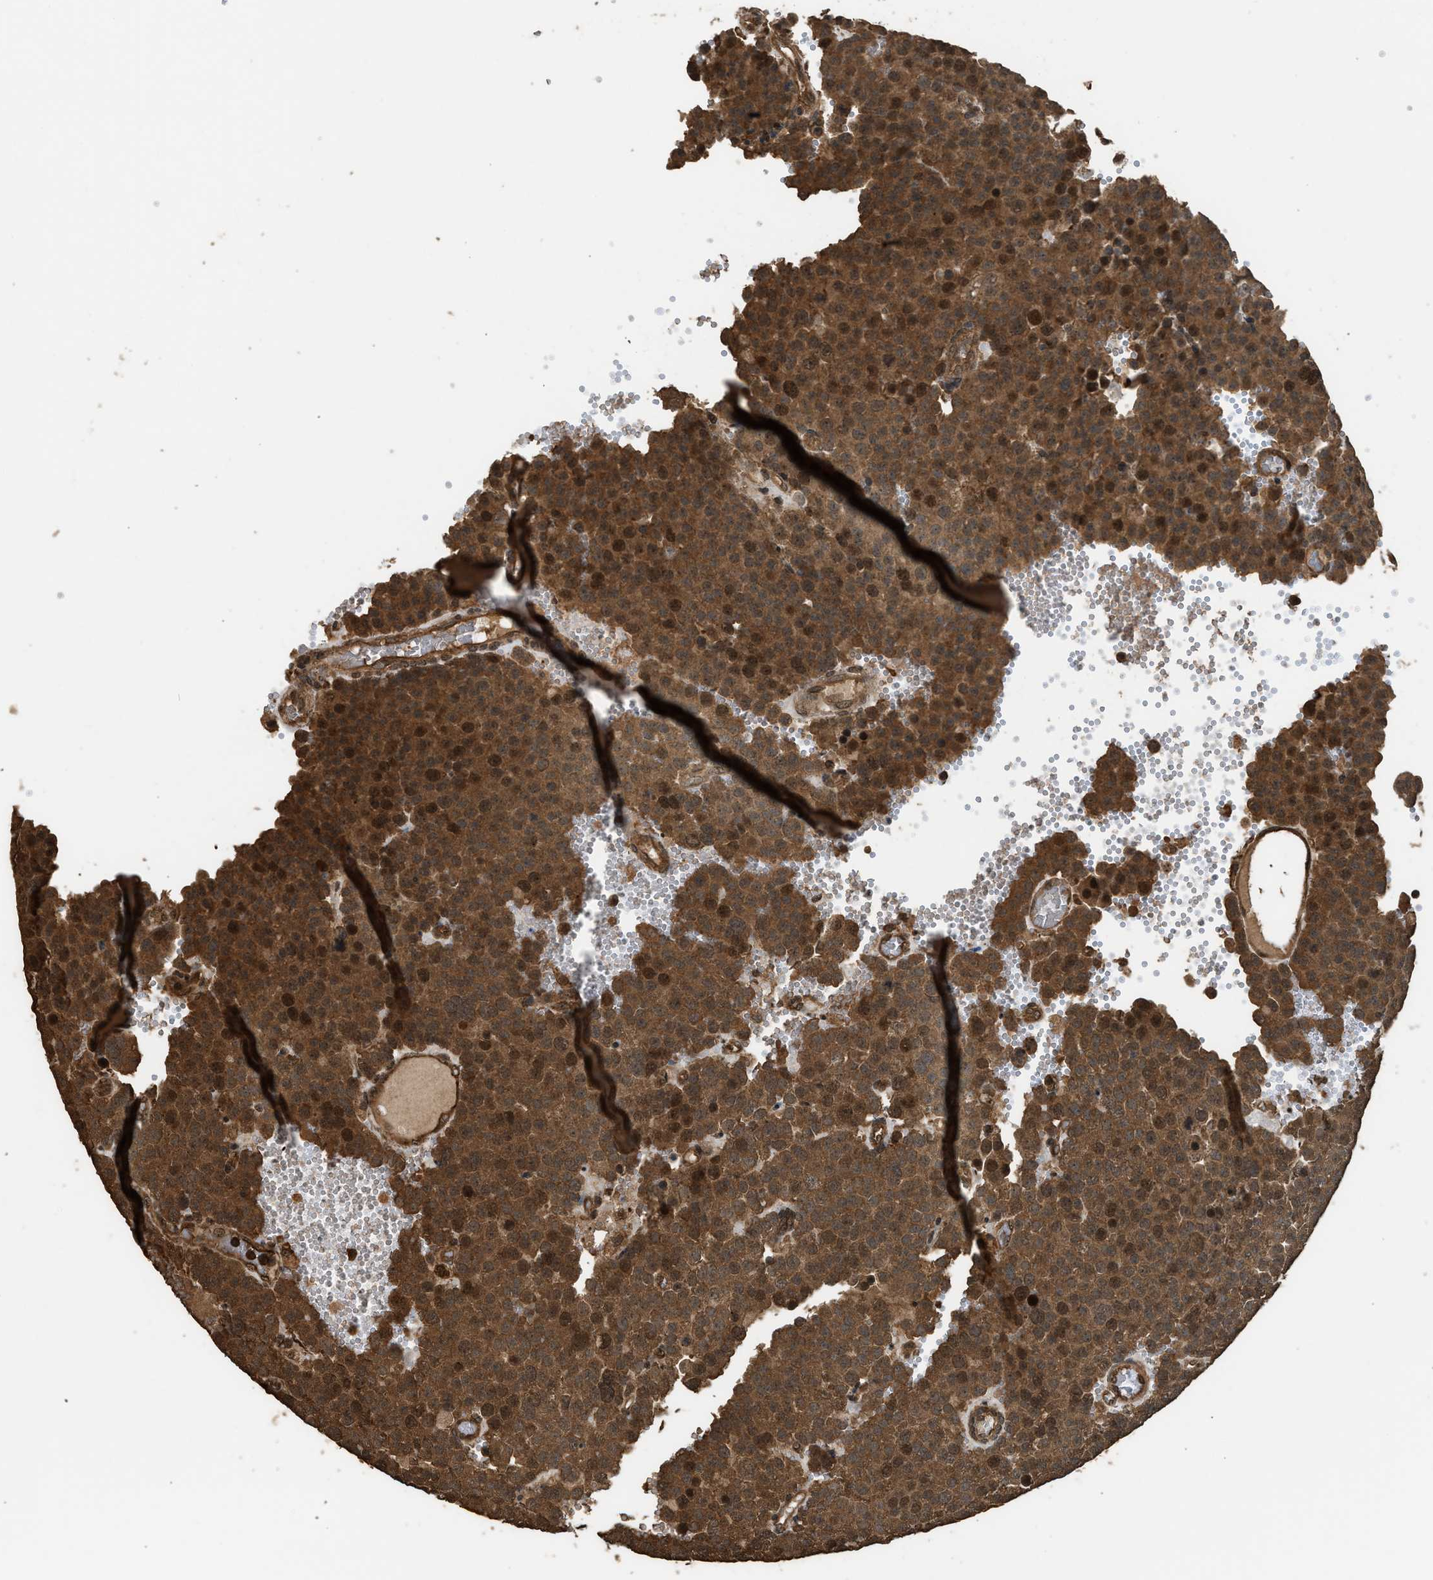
{"staining": {"intensity": "strong", "quantity": ">75%", "location": "cytoplasmic/membranous,nuclear"}, "tissue": "testis cancer", "cell_type": "Tumor cells", "image_type": "cancer", "snomed": [{"axis": "morphology", "description": "Seminoma, NOS"}, {"axis": "topography", "description": "Testis"}], "caption": "Tumor cells display strong cytoplasmic/membranous and nuclear expression in approximately >75% of cells in testis cancer (seminoma). (DAB (3,3'-diaminobenzidine) IHC, brown staining for protein, blue staining for nuclei).", "gene": "MYBL2", "patient": {"sex": "male", "age": 71}}